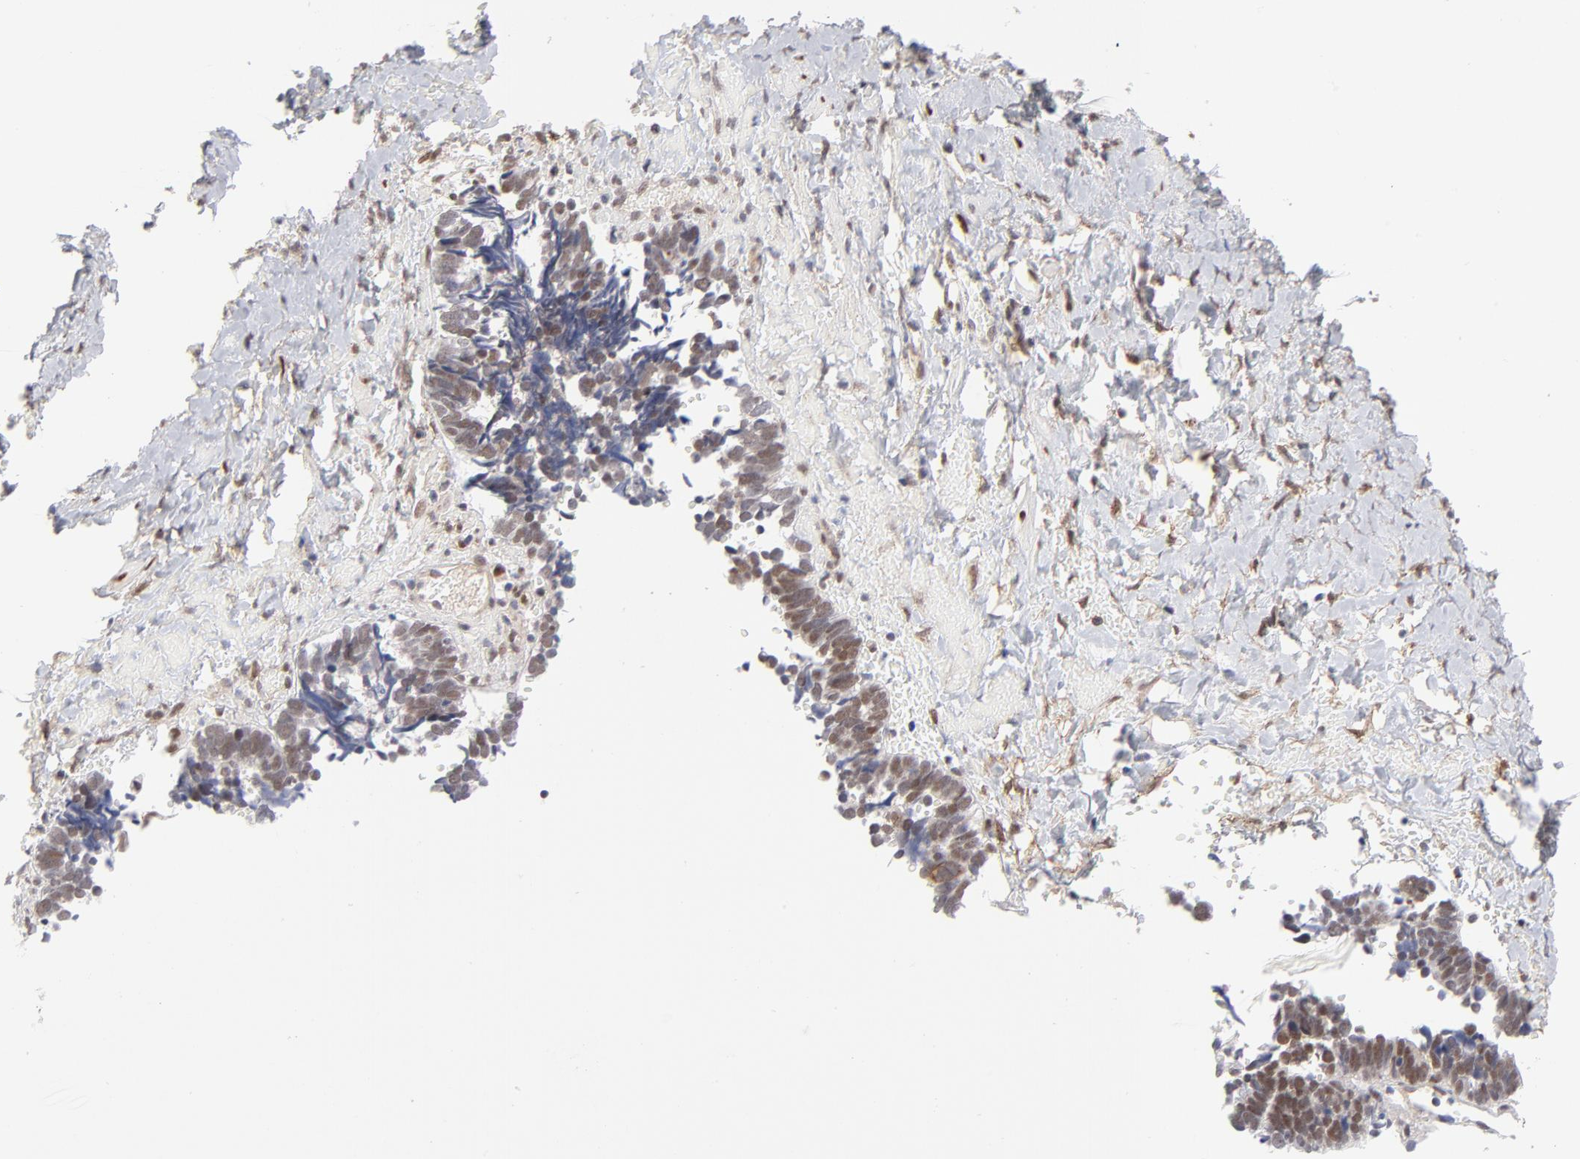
{"staining": {"intensity": "moderate", "quantity": "25%-75%", "location": "cytoplasmic/membranous,nuclear"}, "tissue": "ovarian cancer", "cell_type": "Tumor cells", "image_type": "cancer", "snomed": [{"axis": "morphology", "description": "Cystadenocarcinoma, serous, NOS"}, {"axis": "topography", "description": "Ovary"}], "caption": "High-power microscopy captured an IHC histopathology image of ovarian cancer (serous cystadenocarcinoma), revealing moderate cytoplasmic/membranous and nuclear expression in about 25%-75% of tumor cells.", "gene": "NBN", "patient": {"sex": "female", "age": 77}}